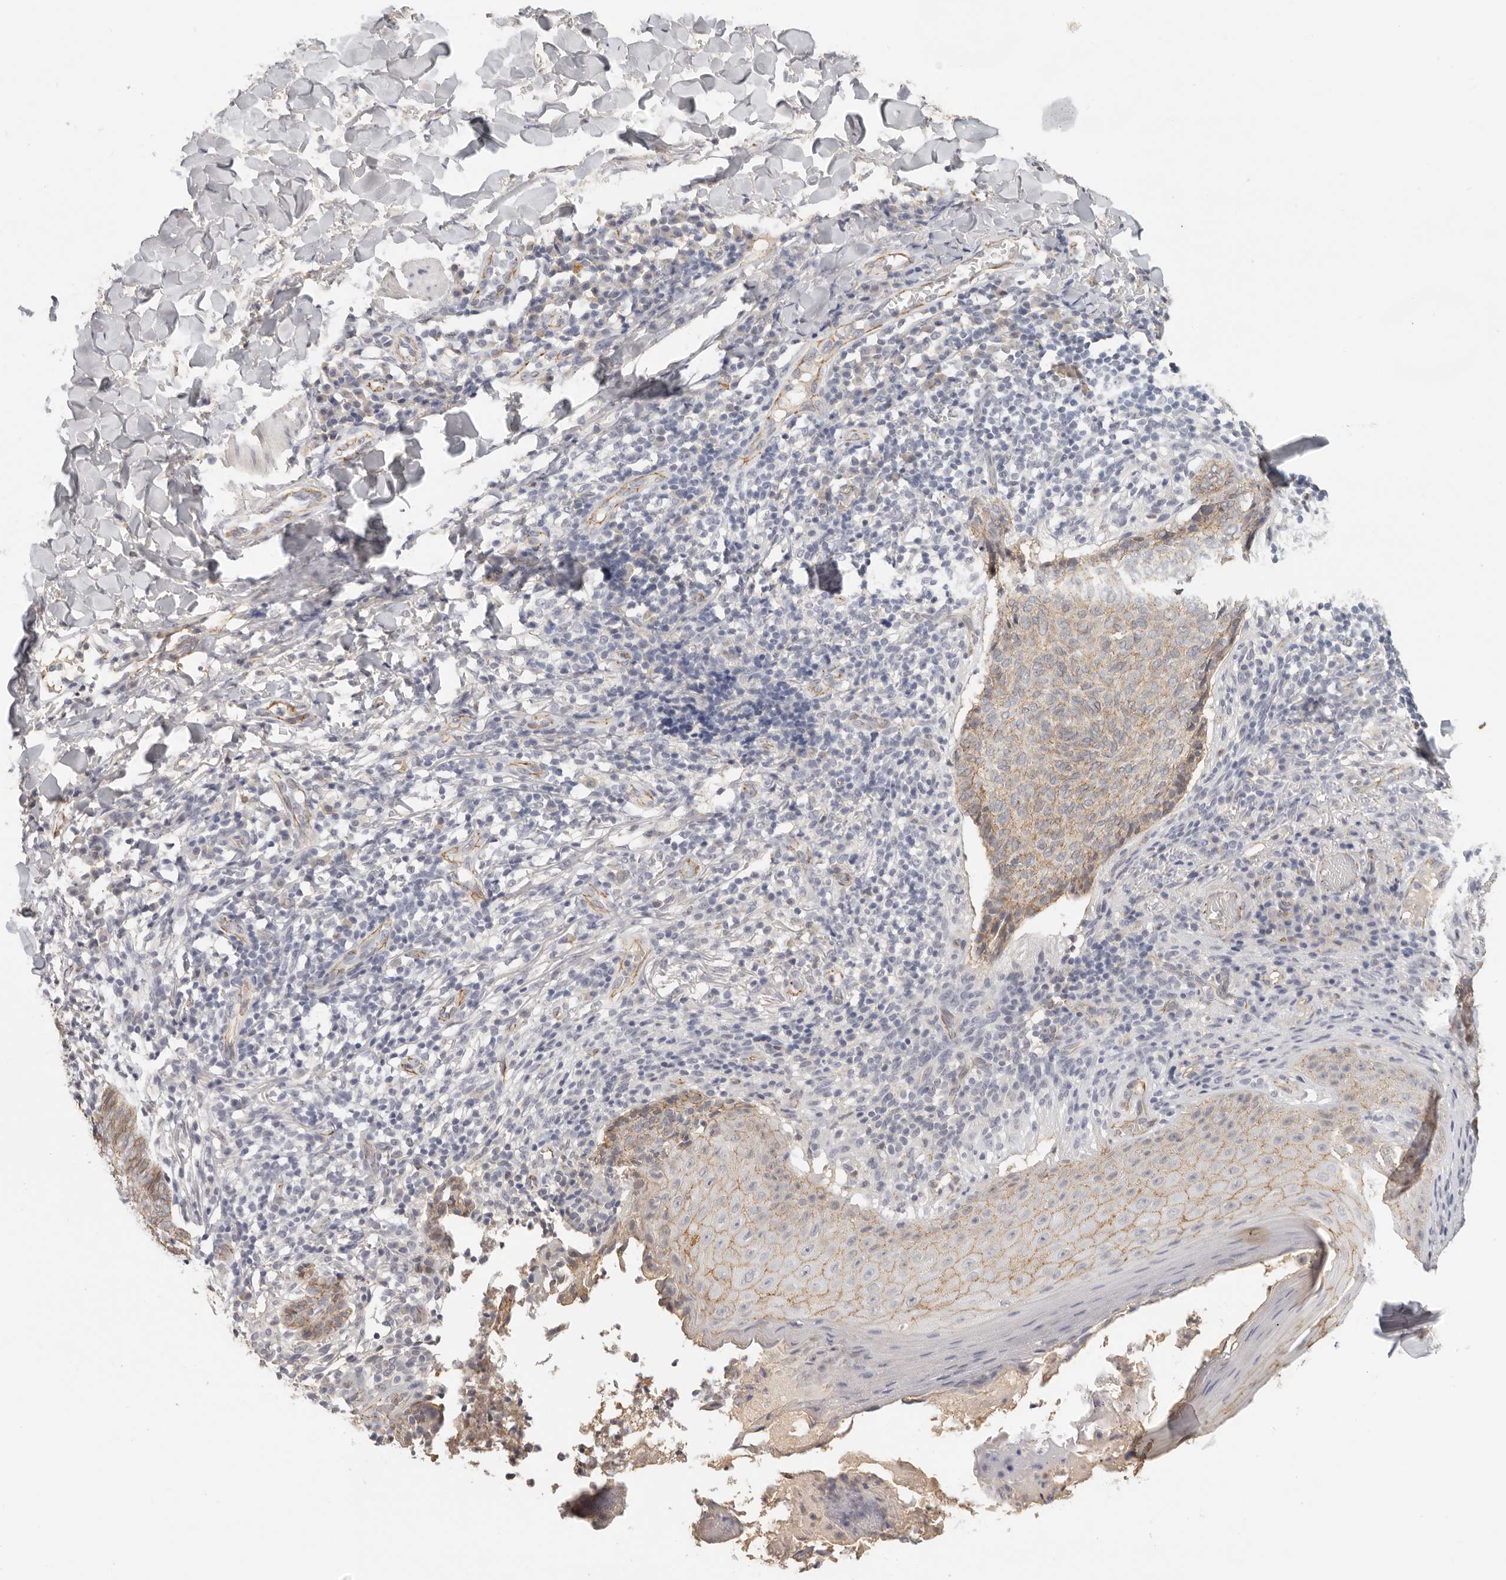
{"staining": {"intensity": "weak", "quantity": ">75%", "location": "cytoplasmic/membranous"}, "tissue": "skin cancer", "cell_type": "Tumor cells", "image_type": "cancer", "snomed": [{"axis": "morphology", "description": "Normal tissue, NOS"}, {"axis": "morphology", "description": "Basal cell carcinoma"}, {"axis": "topography", "description": "Skin"}], "caption": "Immunohistochemistry (DAB (3,3'-diaminobenzidine)) staining of skin basal cell carcinoma exhibits weak cytoplasmic/membranous protein staining in approximately >75% of tumor cells.", "gene": "ANXA9", "patient": {"sex": "male", "age": 50}}